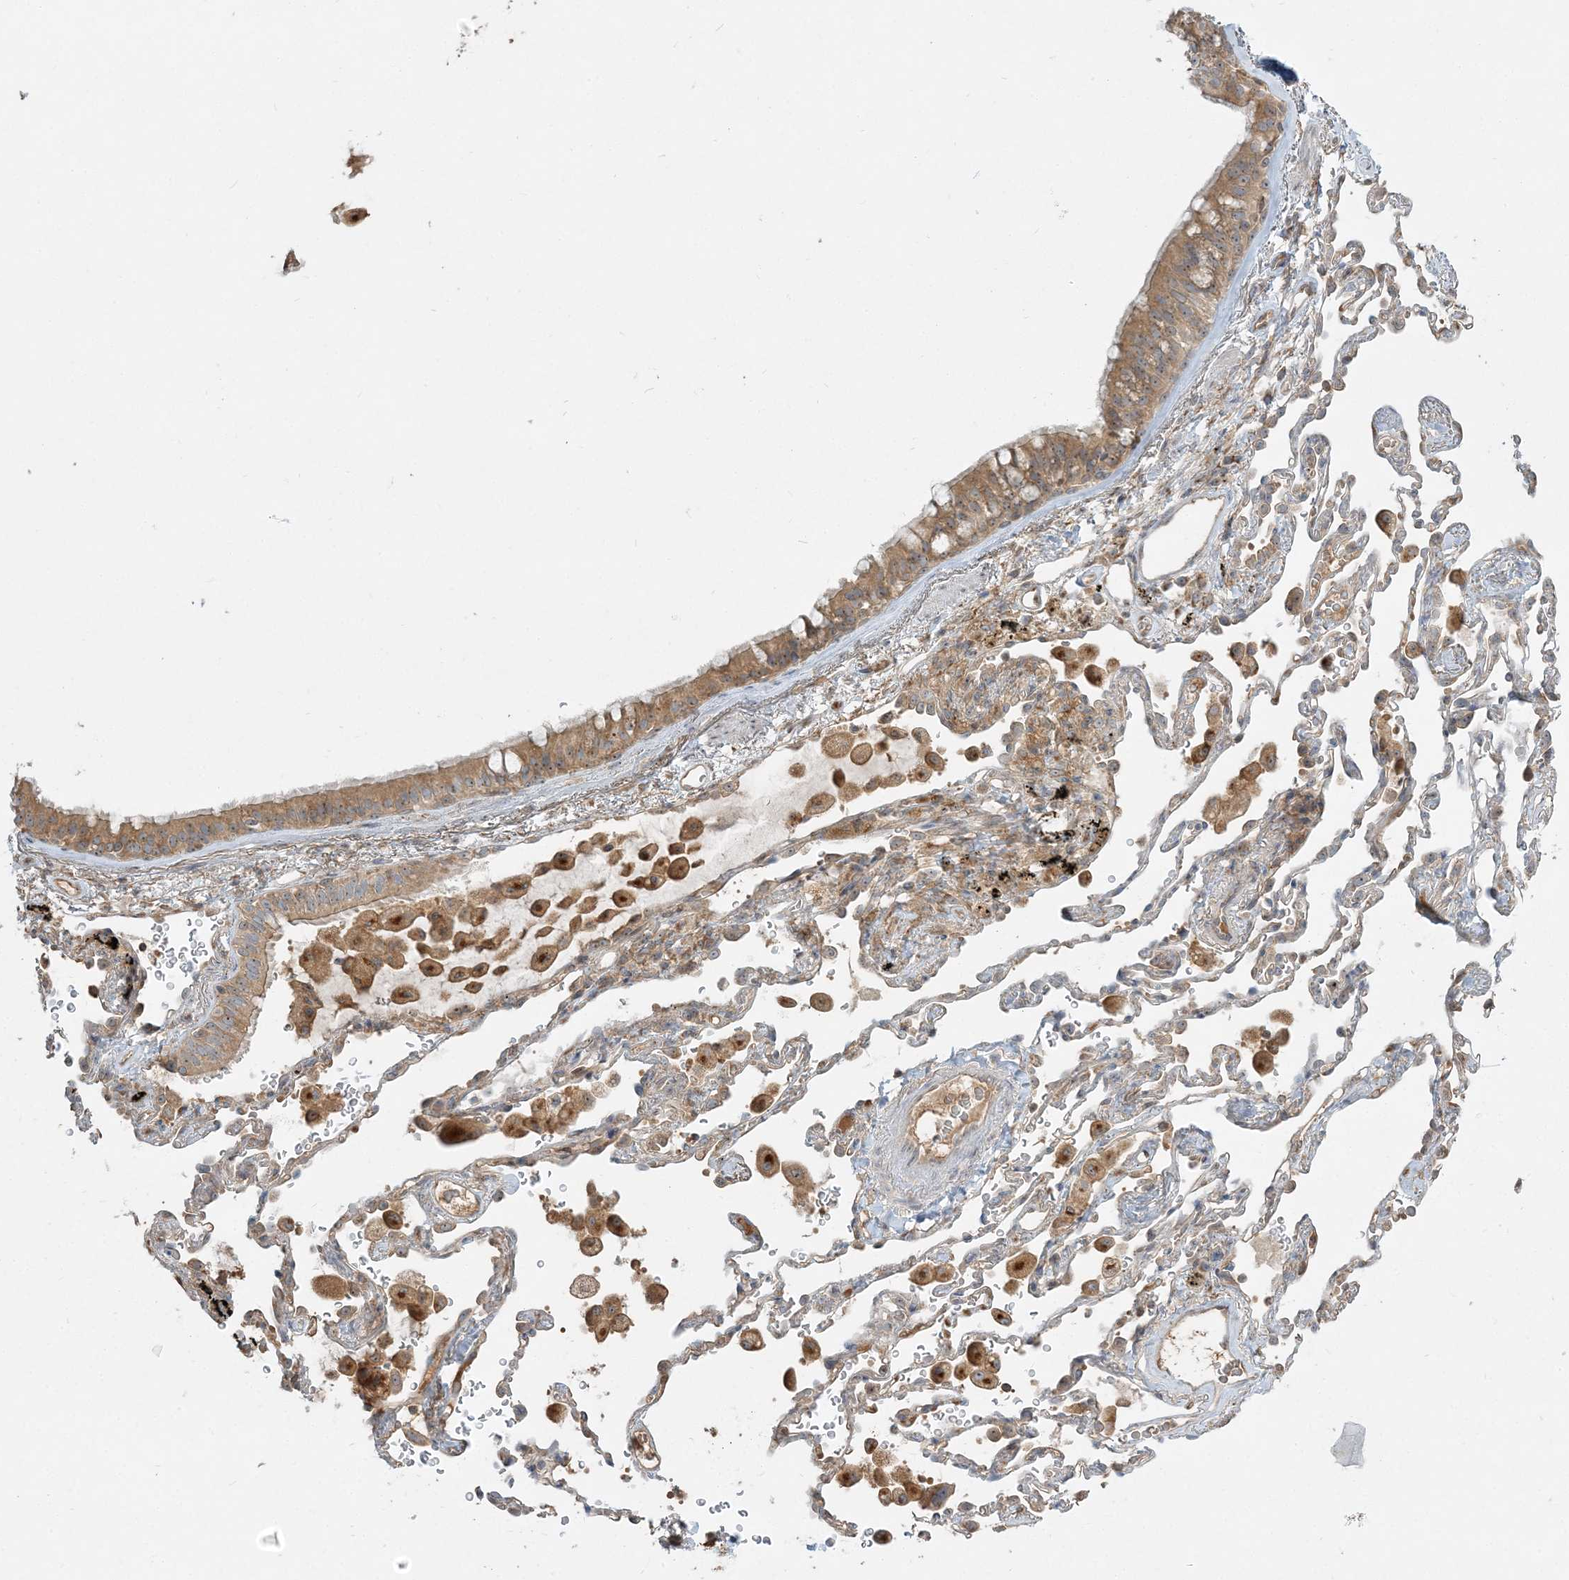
{"staining": {"intensity": "moderate", "quantity": ">75%", "location": "cytoplasmic/membranous"}, "tissue": "bronchus", "cell_type": "Respiratory epithelial cells", "image_type": "normal", "snomed": [{"axis": "morphology", "description": "Normal tissue, NOS"}, {"axis": "morphology", "description": "Adenocarcinoma, NOS"}, {"axis": "topography", "description": "Bronchus"}, {"axis": "topography", "description": "Lung"}], "caption": "An image of bronchus stained for a protein reveals moderate cytoplasmic/membranous brown staining in respiratory epithelial cells.", "gene": "AP1AR", "patient": {"sex": "male", "age": 54}}